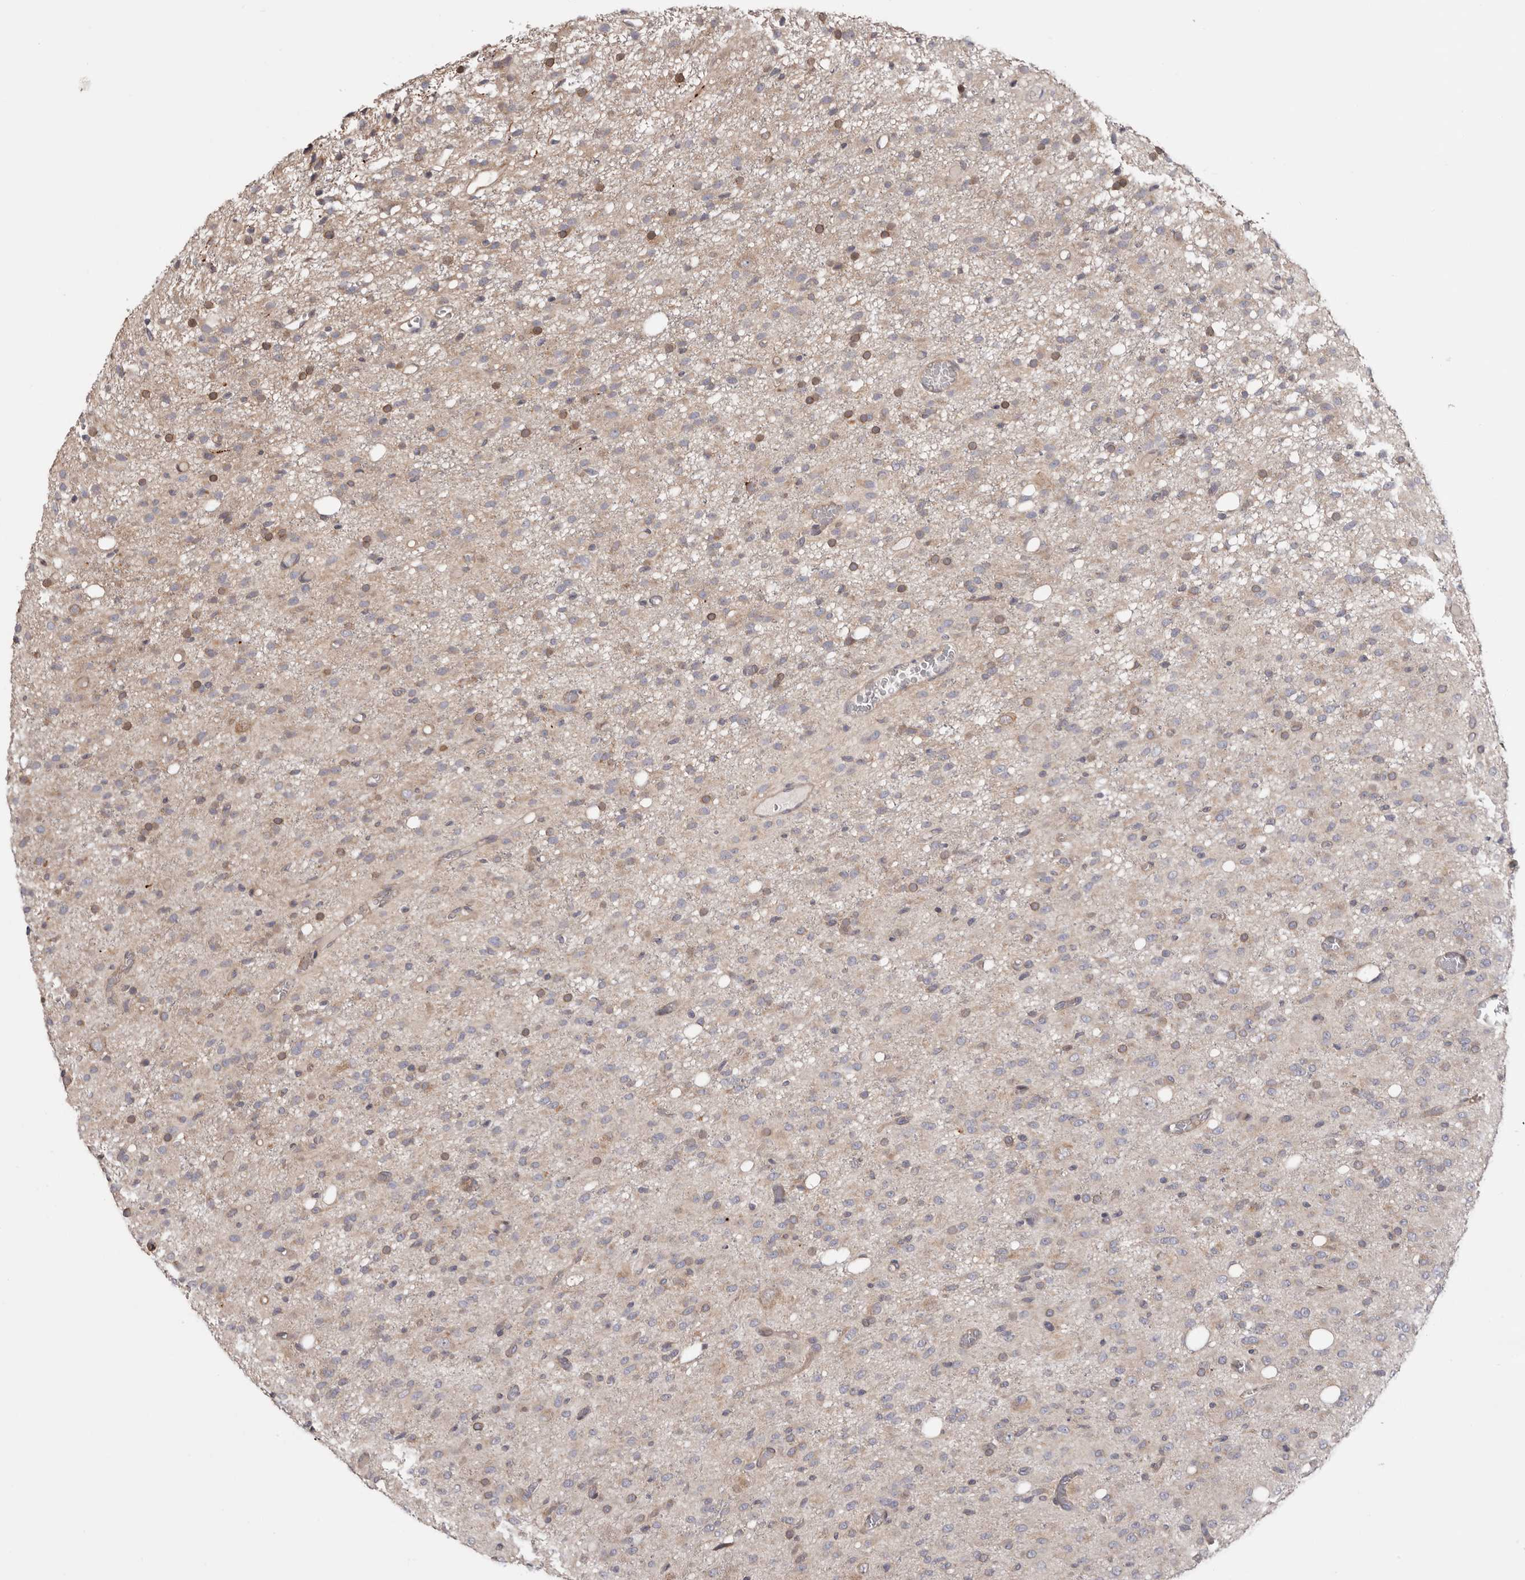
{"staining": {"intensity": "weak", "quantity": "25%-75%", "location": "cytoplasmic/membranous"}, "tissue": "glioma", "cell_type": "Tumor cells", "image_type": "cancer", "snomed": [{"axis": "morphology", "description": "Glioma, malignant, High grade"}, {"axis": "topography", "description": "Brain"}], "caption": "Malignant glioma (high-grade) stained with a brown dye exhibits weak cytoplasmic/membranous positive expression in about 25%-75% of tumor cells.", "gene": "TMUB1", "patient": {"sex": "female", "age": 59}}